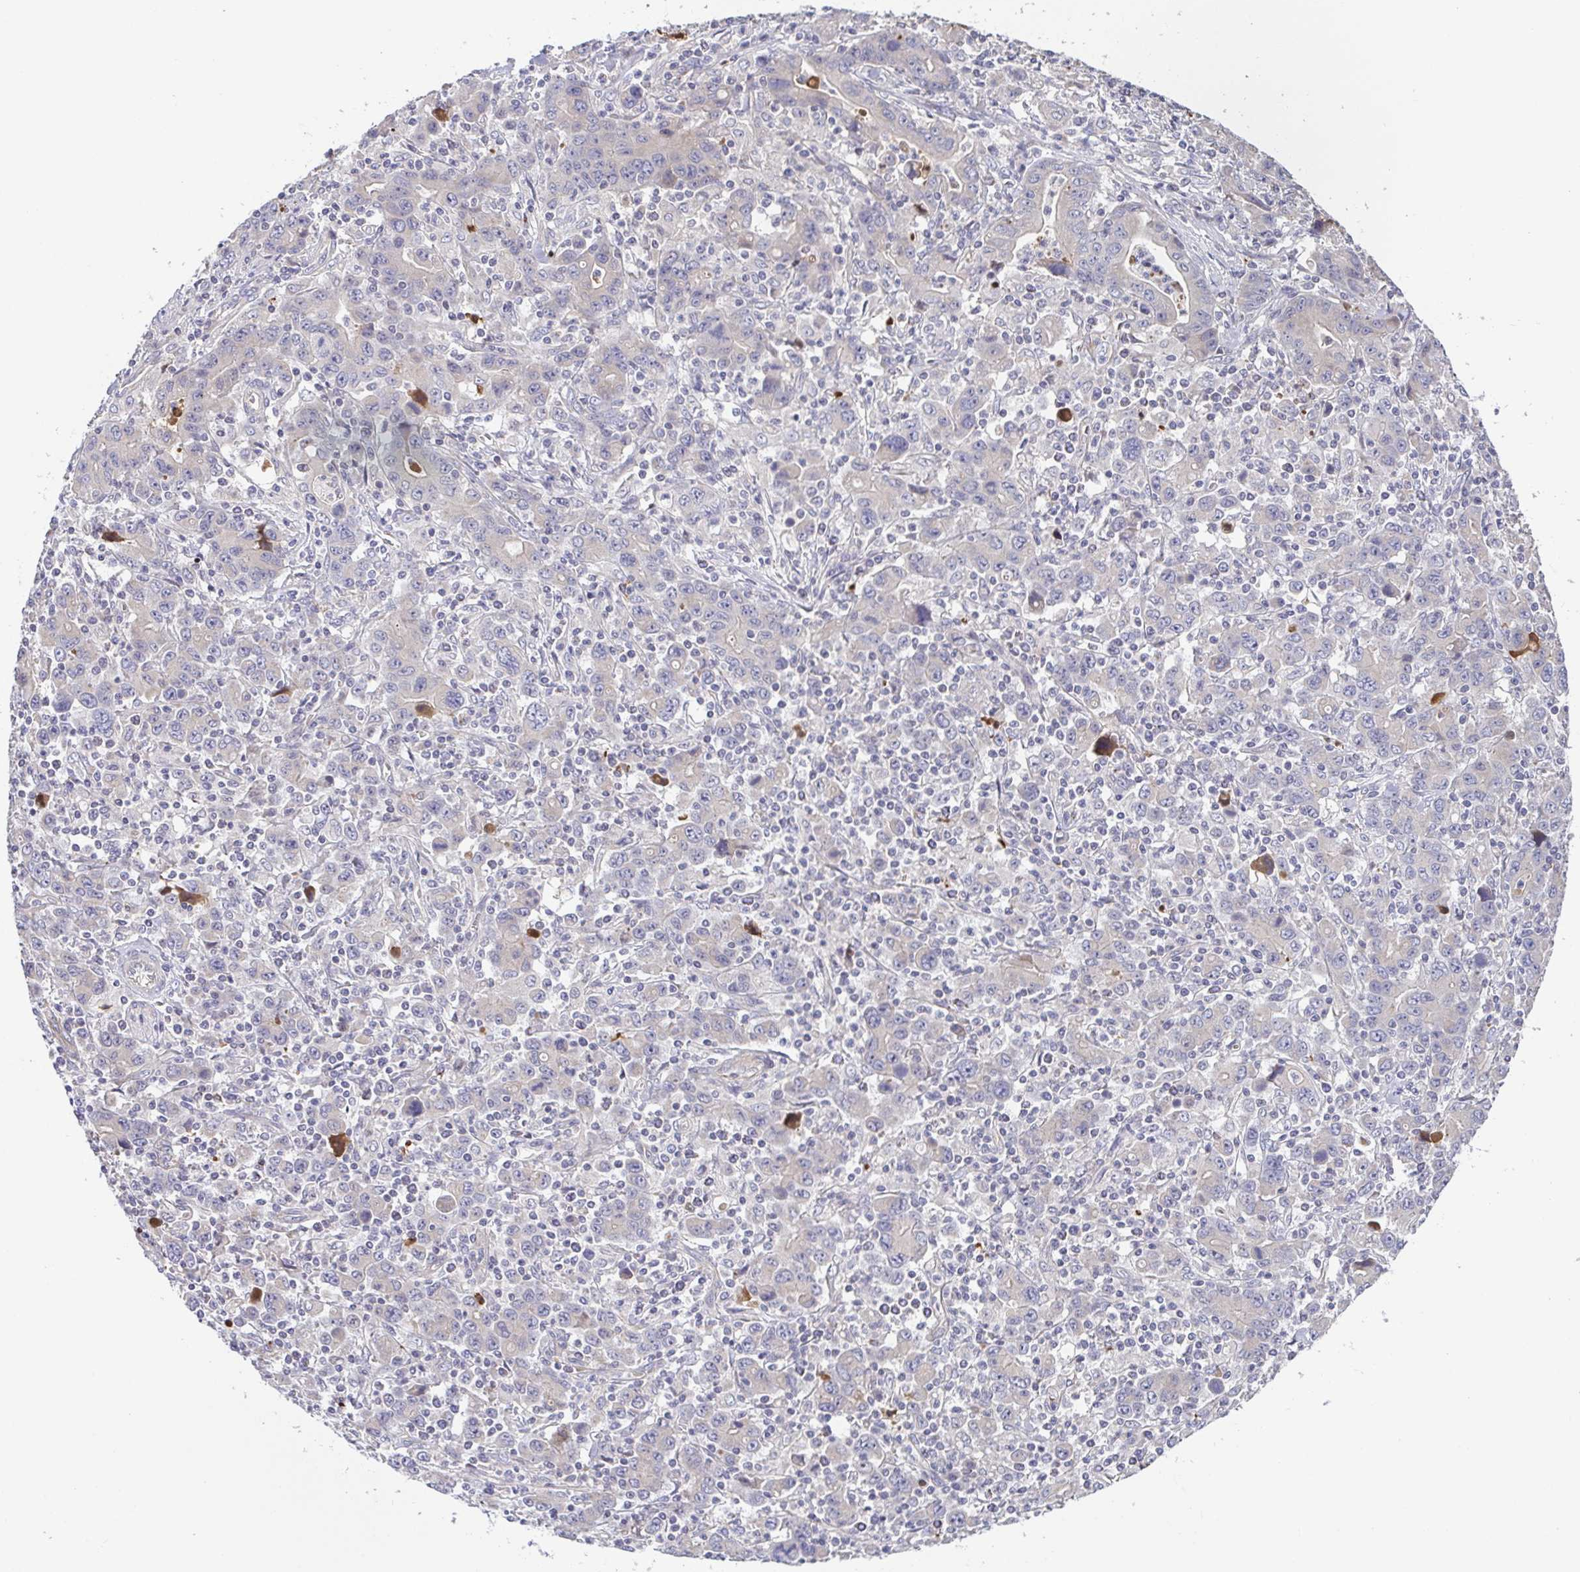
{"staining": {"intensity": "negative", "quantity": "none", "location": "none"}, "tissue": "stomach cancer", "cell_type": "Tumor cells", "image_type": "cancer", "snomed": [{"axis": "morphology", "description": "Adenocarcinoma, NOS"}, {"axis": "topography", "description": "Stomach, upper"}], "caption": "Immunohistochemistry (IHC) histopathology image of neoplastic tissue: human stomach adenocarcinoma stained with DAB (3,3'-diaminobenzidine) reveals no significant protein expression in tumor cells.", "gene": "OSBPL7", "patient": {"sex": "male", "age": 69}}